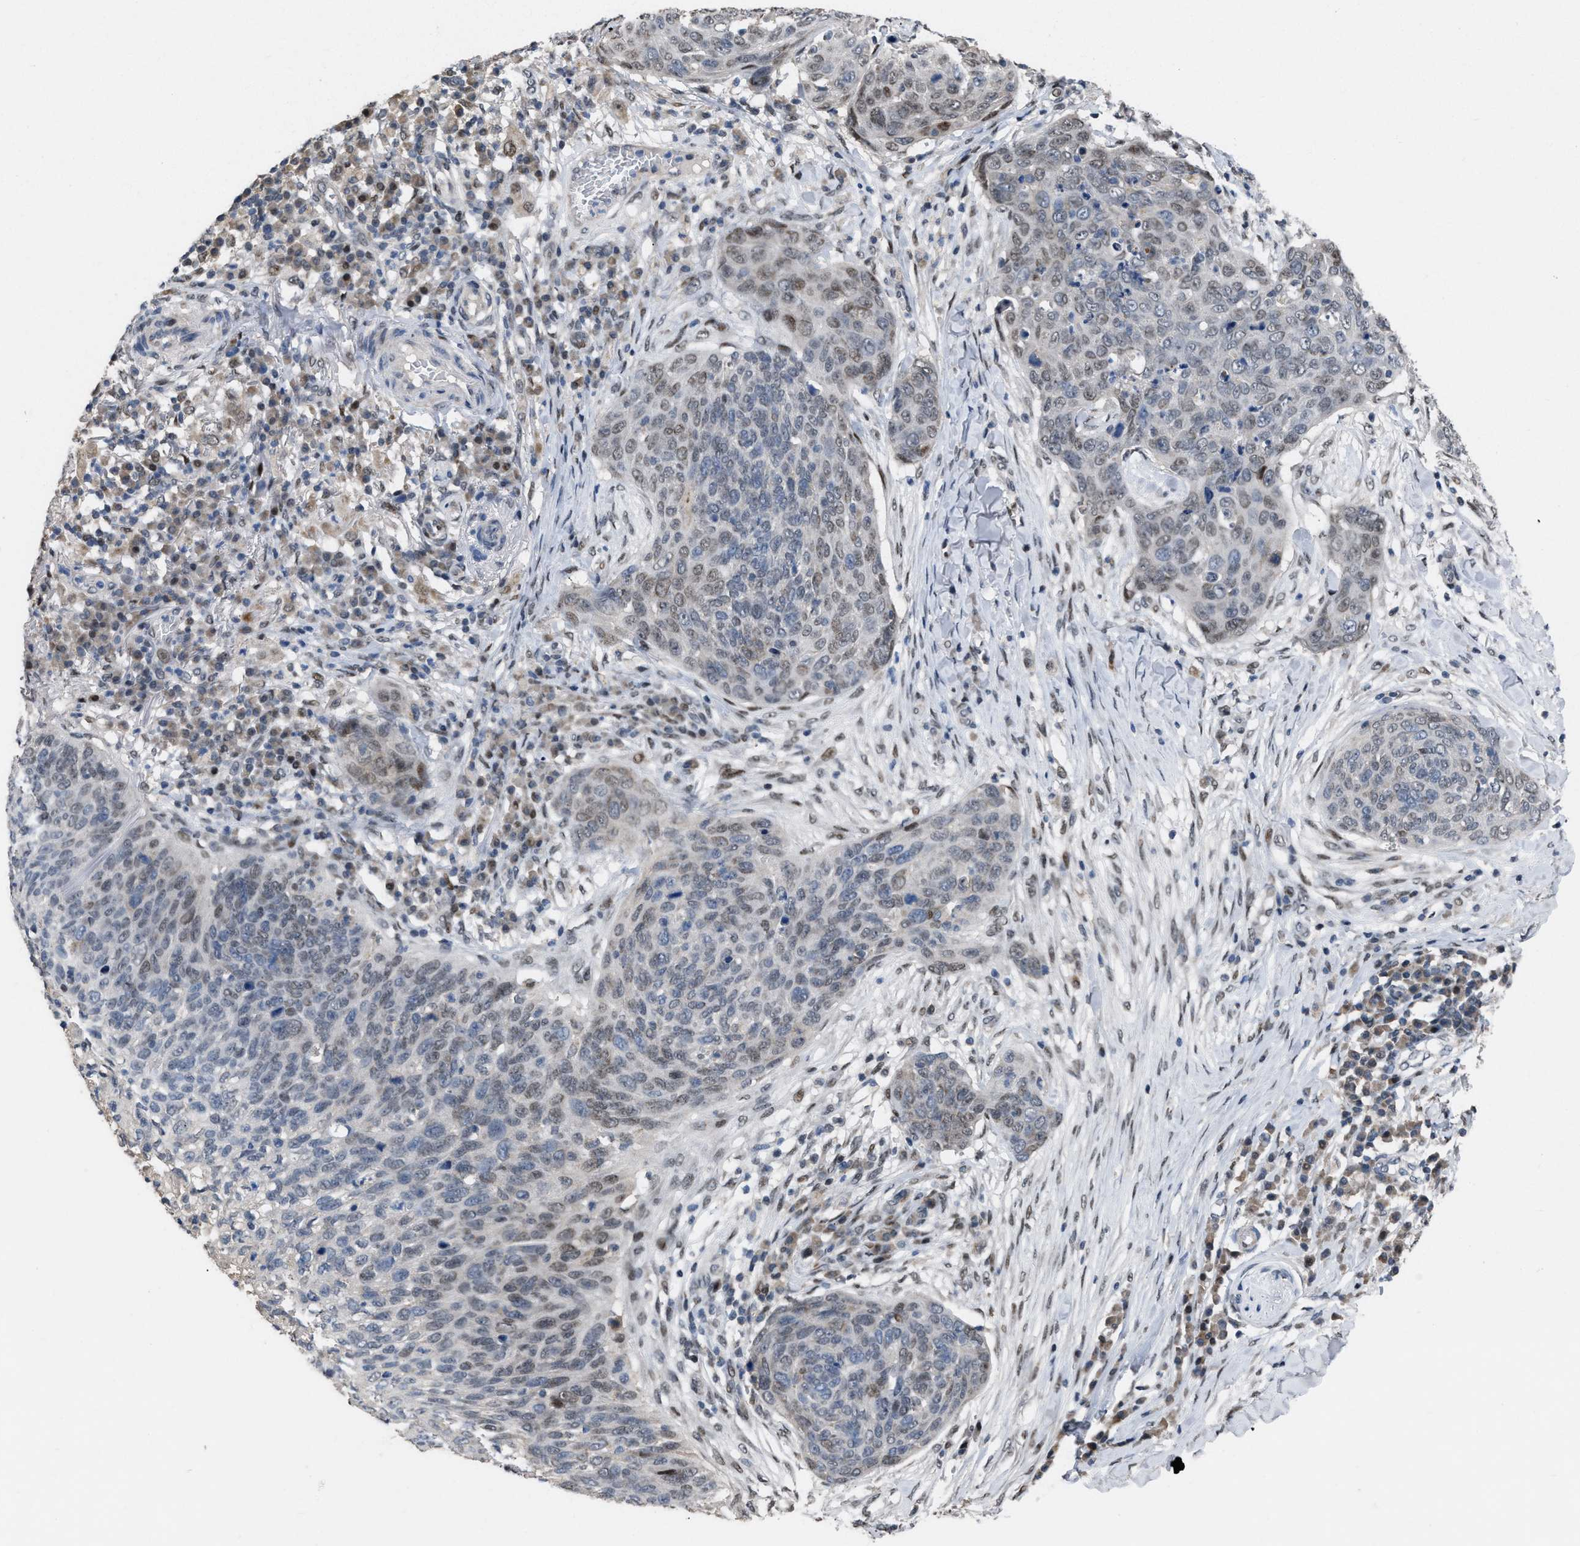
{"staining": {"intensity": "strong", "quantity": "<25%", "location": "nuclear"}, "tissue": "skin cancer", "cell_type": "Tumor cells", "image_type": "cancer", "snomed": [{"axis": "morphology", "description": "Squamous cell carcinoma in situ, NOS"}, {"axis": "morphology", "description": "Squamous cell carcinoma, NOS"}, {"axis": "topography", "description": "Skin"}], "caption": "Immunohistochemistry (IHC) micrograph of neoplastic tissue: human skin cancer (squamous cell carcinoma) stained using IHC displays medium levels of strong protein expression localized specifically in the nuclear of tumor cells, appearing as a nuclear brown color.", "gene": "SETDB1", "patient": {"sex": "male", "age": 93}}